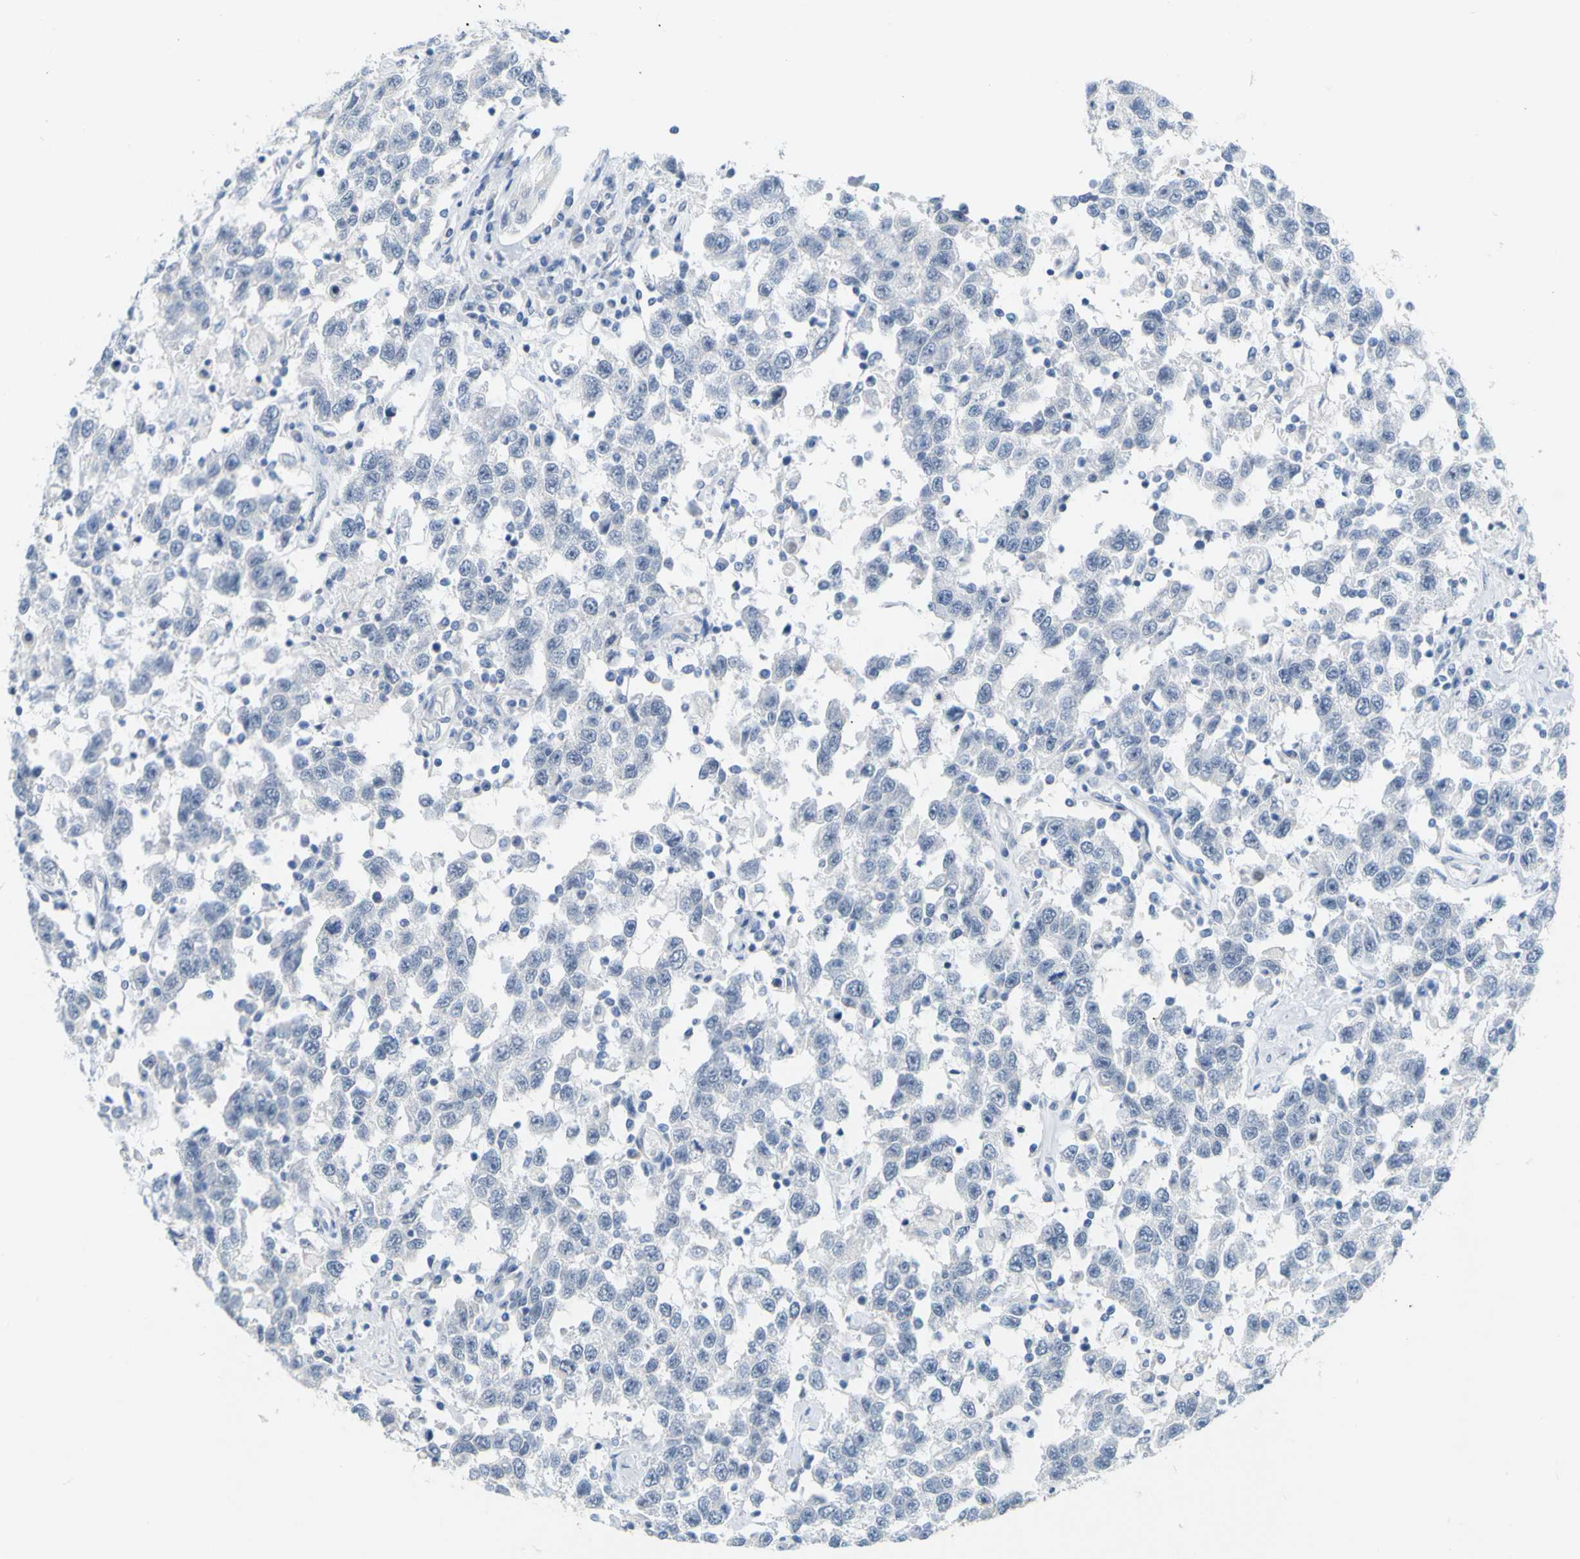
{"staining": {"intensity": "negative", "quantity": "none", "location": "none"}, "tissue": "testis cancer", "cell_type": "Tumor cells", "image_type": "cancer", "snomed": [{"axis": "morphology", "description": "Seminoma, NOS"}, {"axis": "topography", "description": "Testis"}], "caption": "Immunohistochemical staining of seminoma (testis) displays no significant staining in tumor cells.", "gene": "OPN1SW", "patient": {"sex": "male", "age": 41}}